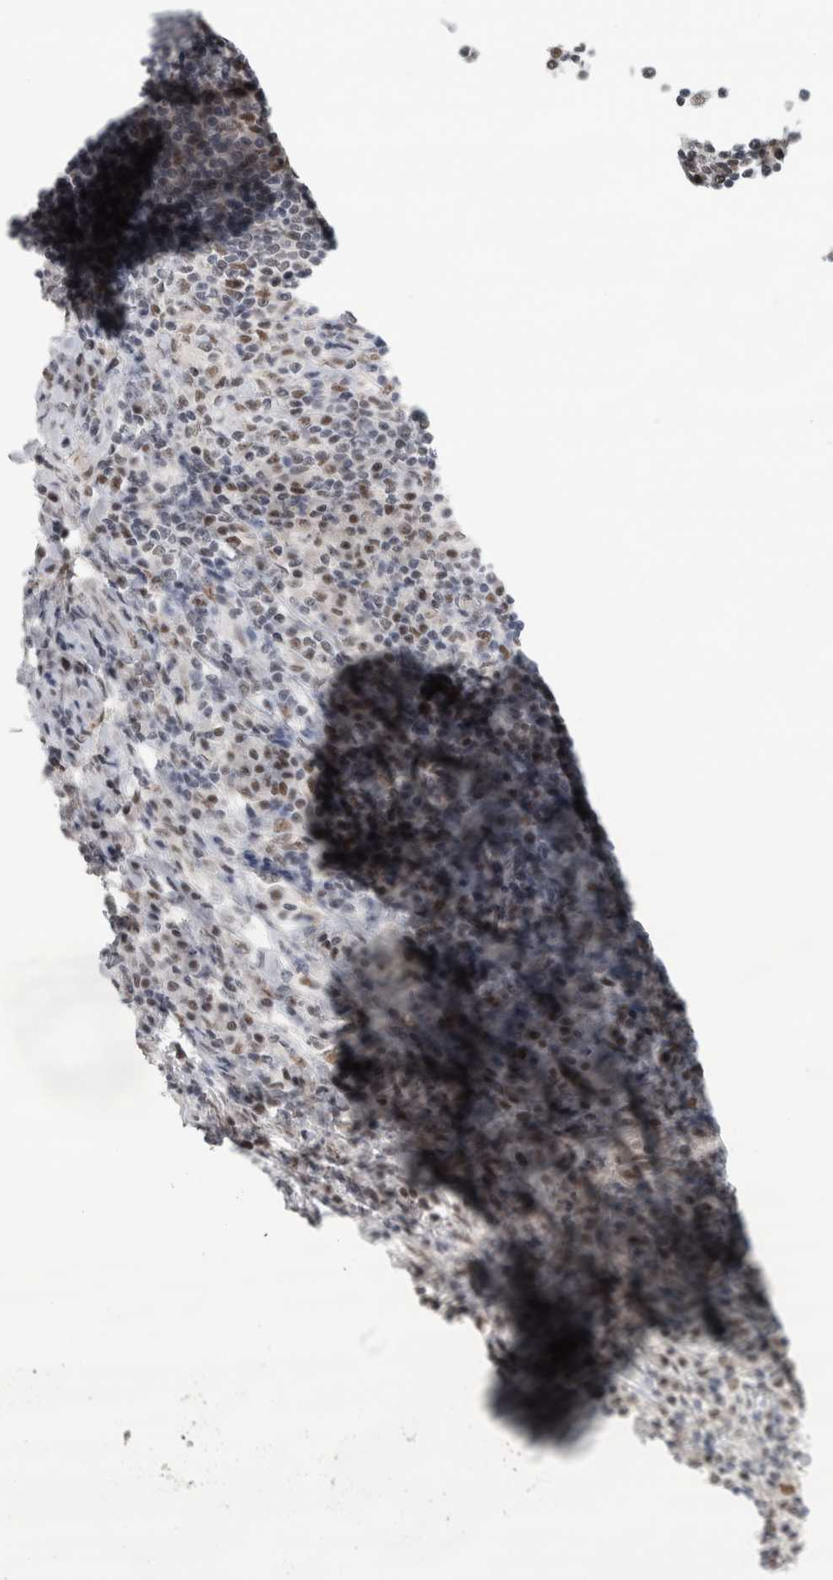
{"staining": {"intensity": "moderate", "quantity": "25%-75%", "location": "nuclear"}, "tissue": "lymph node", "cell_type": "Germinal center cells", "image_type": "normal", "snomed": [{"axis": "morphology", "description": "Normal tissue, NOS"}, {"axis": "topography", "description": "Lymph node"}], "caption": "Immunohistochemistry (IHC) histopathology image of normal lymph node: lymph node stained using IHC reveals medium levels of moderate protein expression localized specifically in the nuclear of germinal center cells, appearing as a nuclear brown color.", "gene": "HEXIM2", "patient": {"sex": "female", "age": 53}}